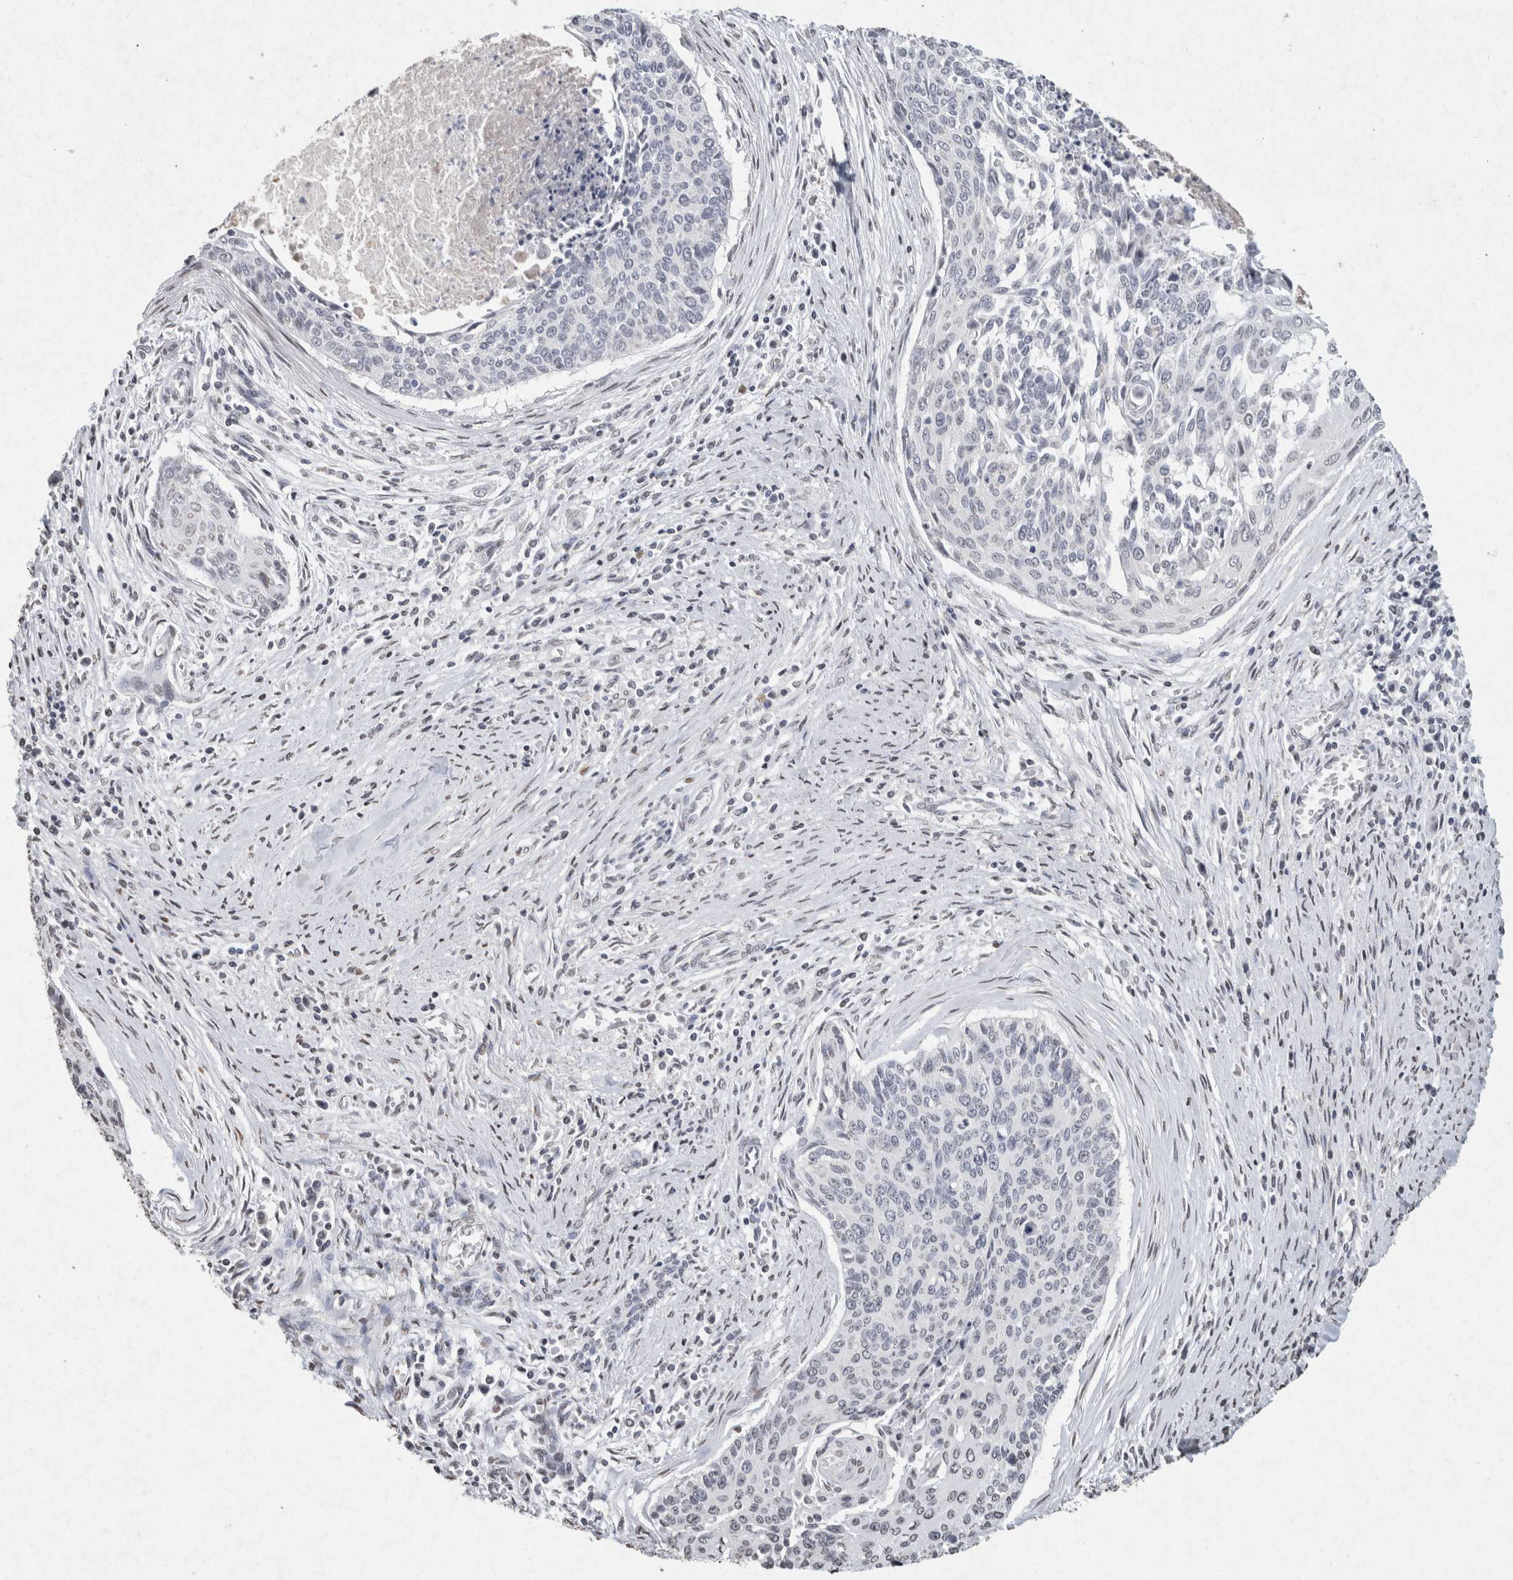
{"staining": {"intensity": "negative", "quantity": "none", "location": "none"}, "tissue": "cervical cancer", "cell_type": "Tumor cells", "image_type": "cancer", "snomed": [{"axis": "morphology", "description": "Squamous cell carcinoma, NOS"}, {"axis": "topography", "description": "Cervix"}], "caption": "This micrograph is of cervical cancer stained with immunohistochemistry (IHC) to label a protein in brown with the nuclei are counter-stained blue. There is no positivity in tumor cells.", "gene": "CNTN1", "patient": {"sex": "female", "age": 55}}